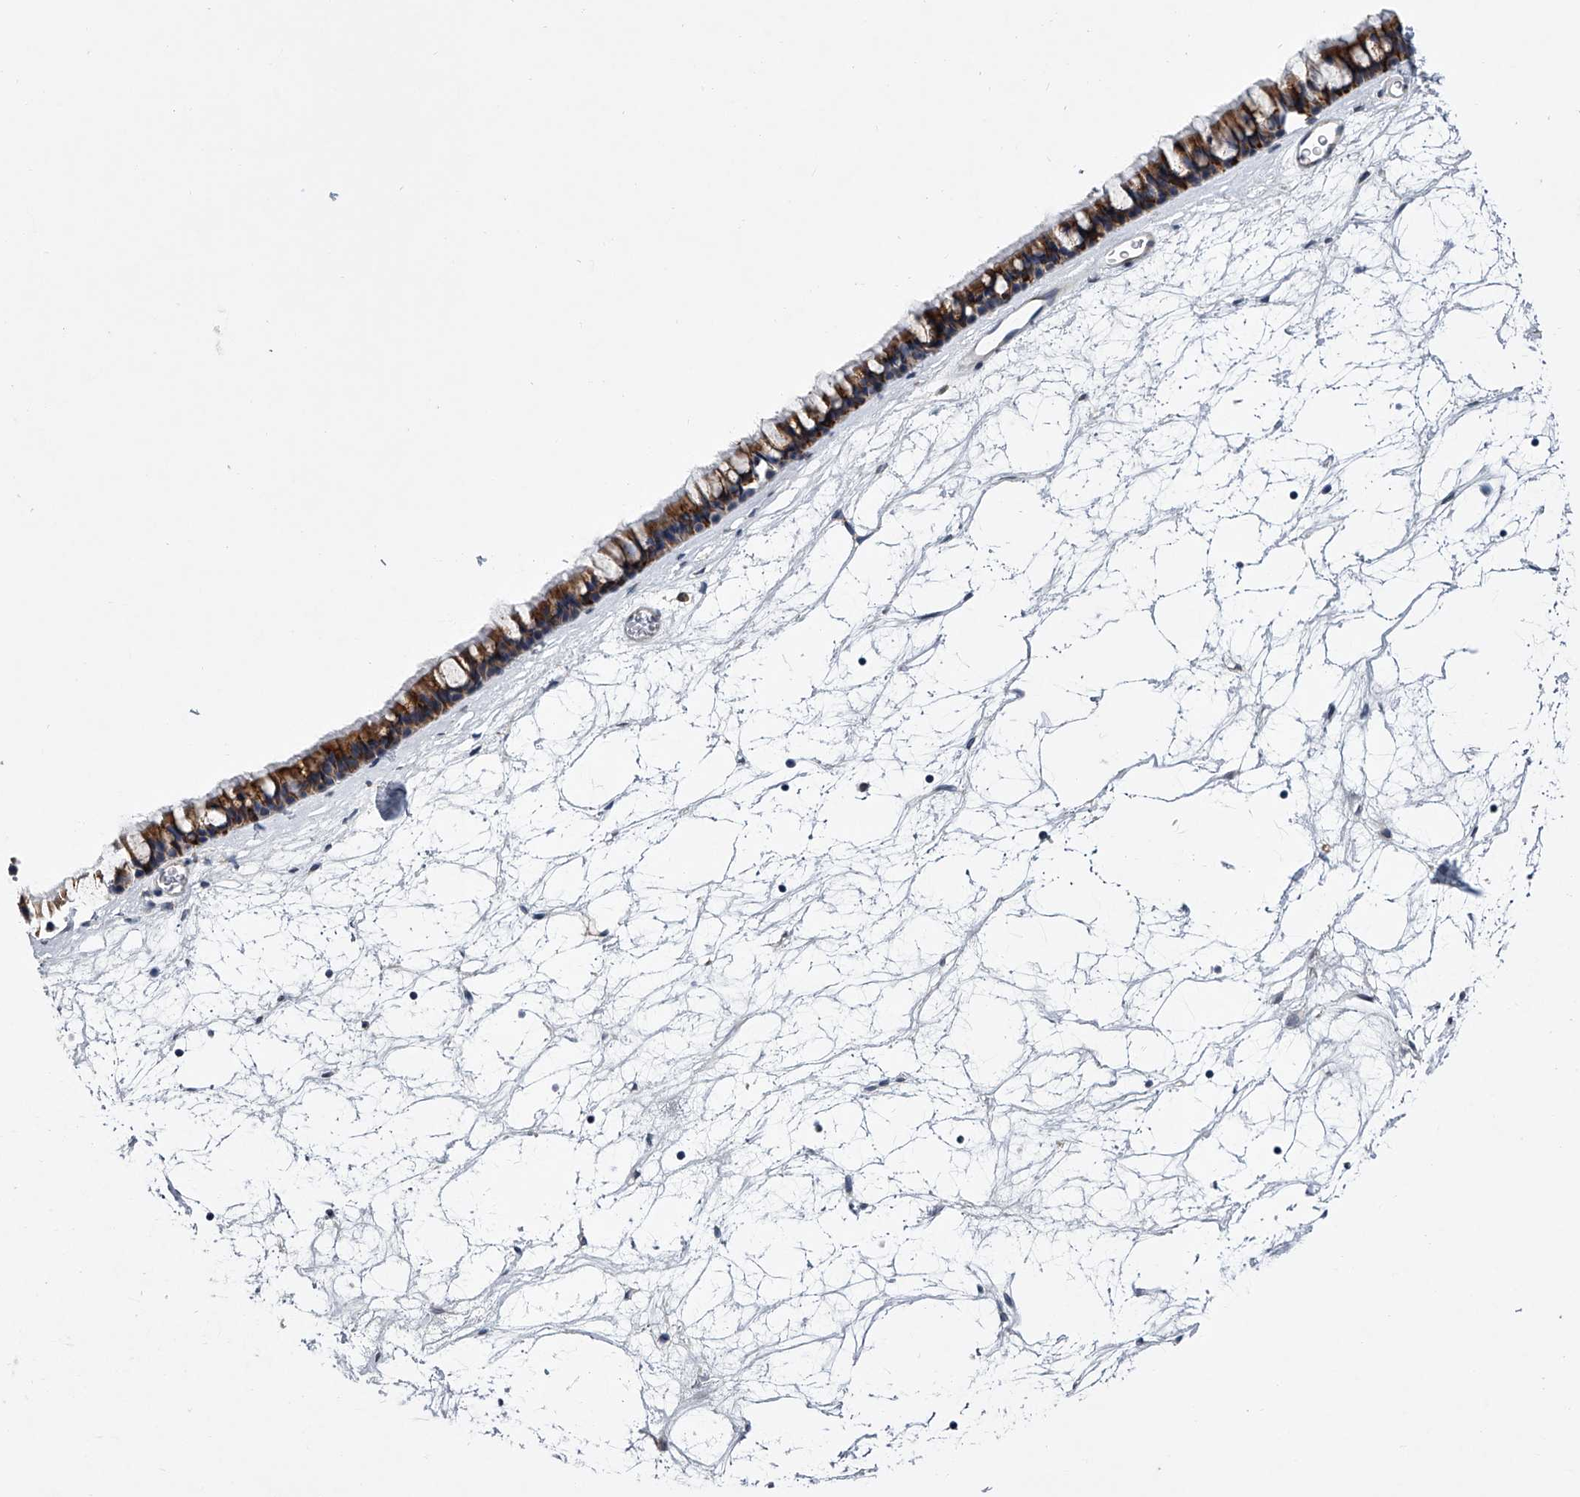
{"staining": {"intensity": "strong", "quantity": ">75%", "location": "cytoplasmic/membranous"}, "tissue": "nasopharynx", "cell_type": "Respiratory epithelial cells", "image_type": "normal", "snomed": [{"axis": "morphology", "description": "Normal tissue, NOS"}, {"axis": "topography", "description": "Nasopharynx"}], "caption": "A high amount of strong cytoplasmic/membranous staining is appreciated in approximately >75% of respiratory epithelial cells in normal nasopharynx.", "gene": "TMEM63C", "patient": {"sex": "male", "age": 64}}